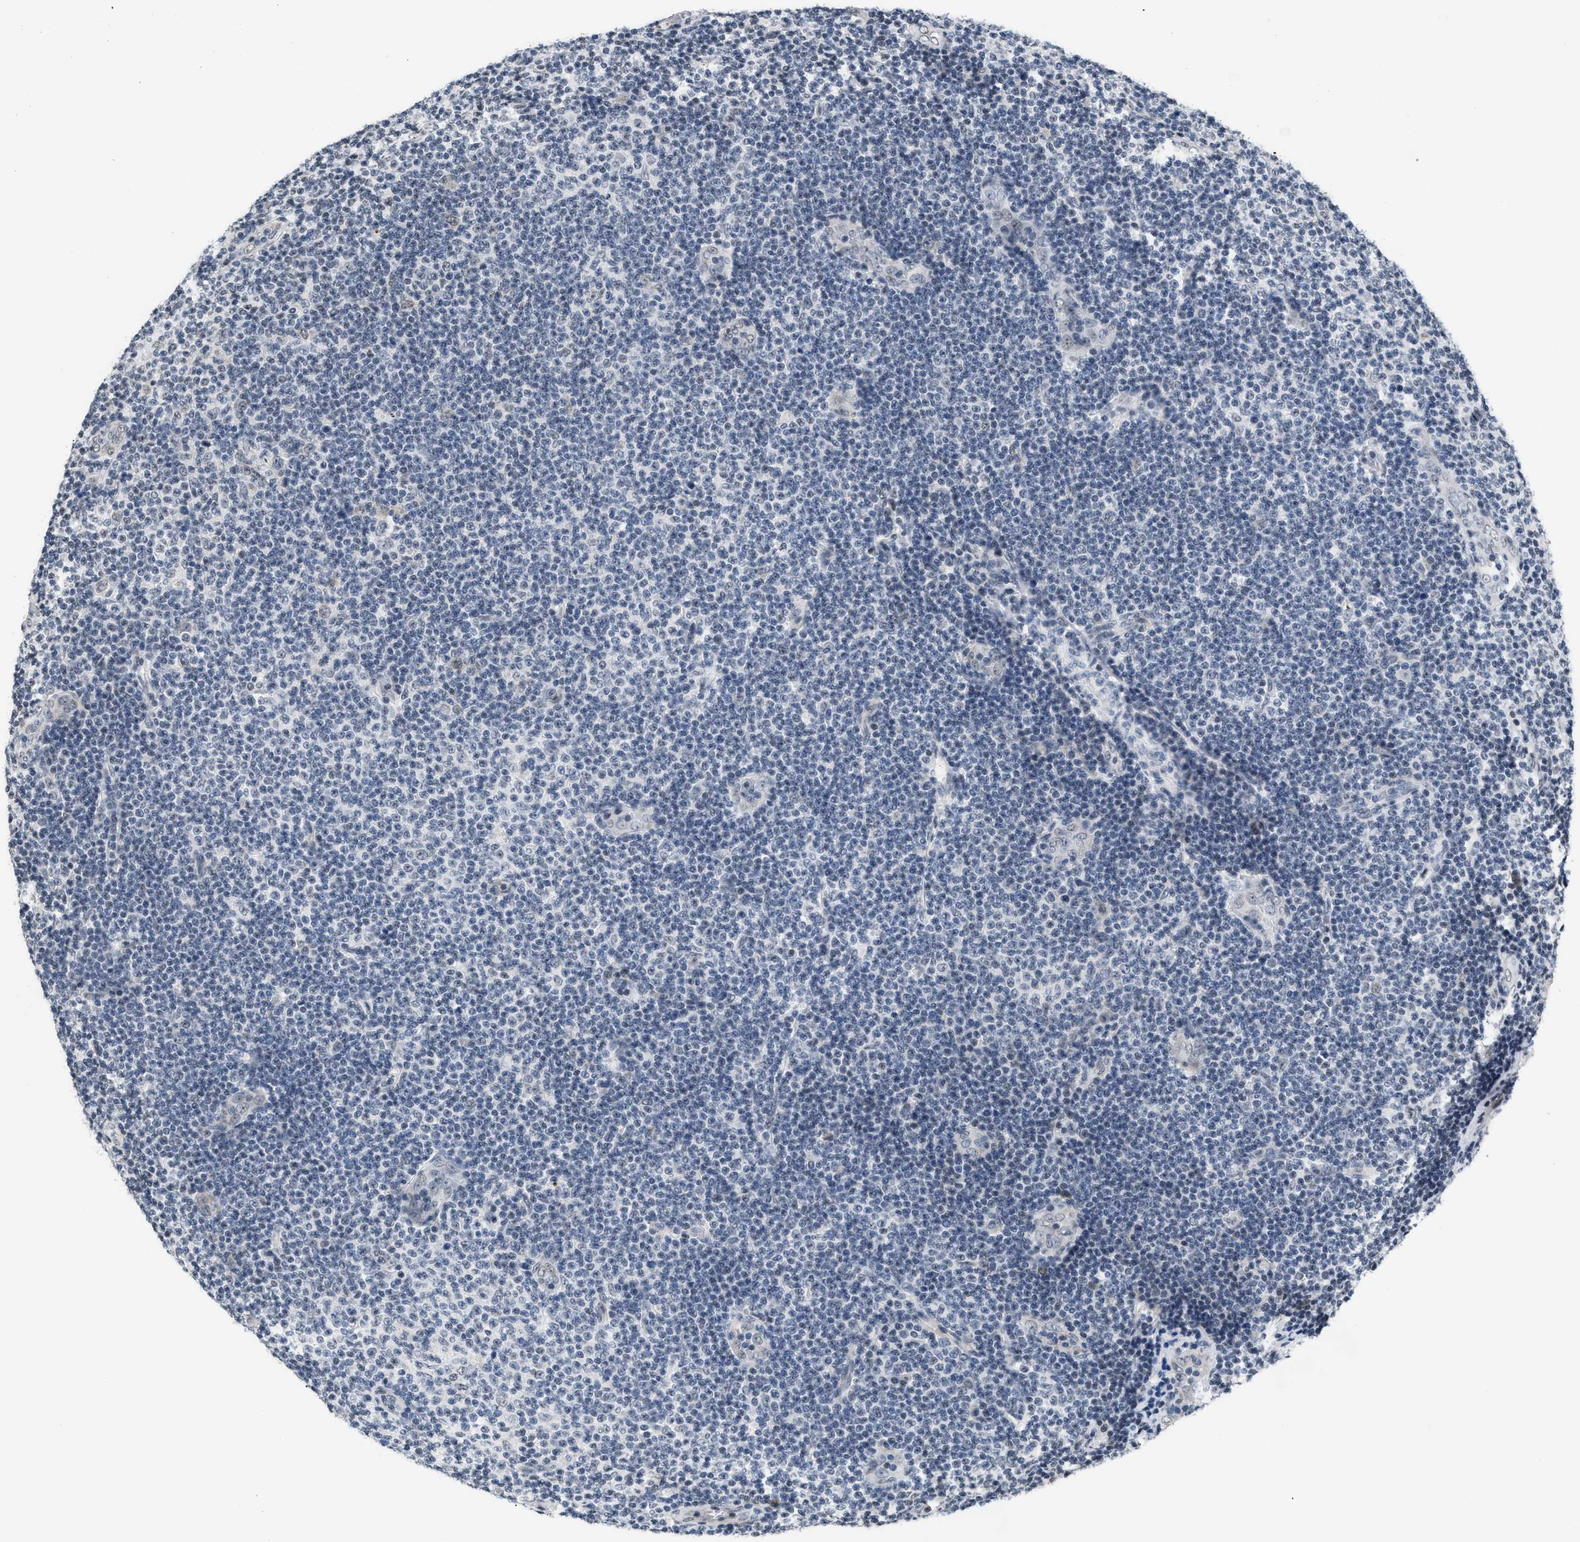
{"staining": {"intensity": "negative", "quantity": "none", "location": "none"}, "tissue": "lymphoma", "cell_type": "Tumor cells", "image_type": "cancer", "snomed": [{"axis": "morphology", "description": "Malignant lymphoma, non-Hodgkin's type, Low grade"}, {"axis": "topography", "description": "Lymph node"}], "caption": "Tumor cells show no significant expression in low-grade malignant lymphoma, non-Hodgkin's type.", "gene": "RAF1", "patient": {"sex": "male", "age": 83}}